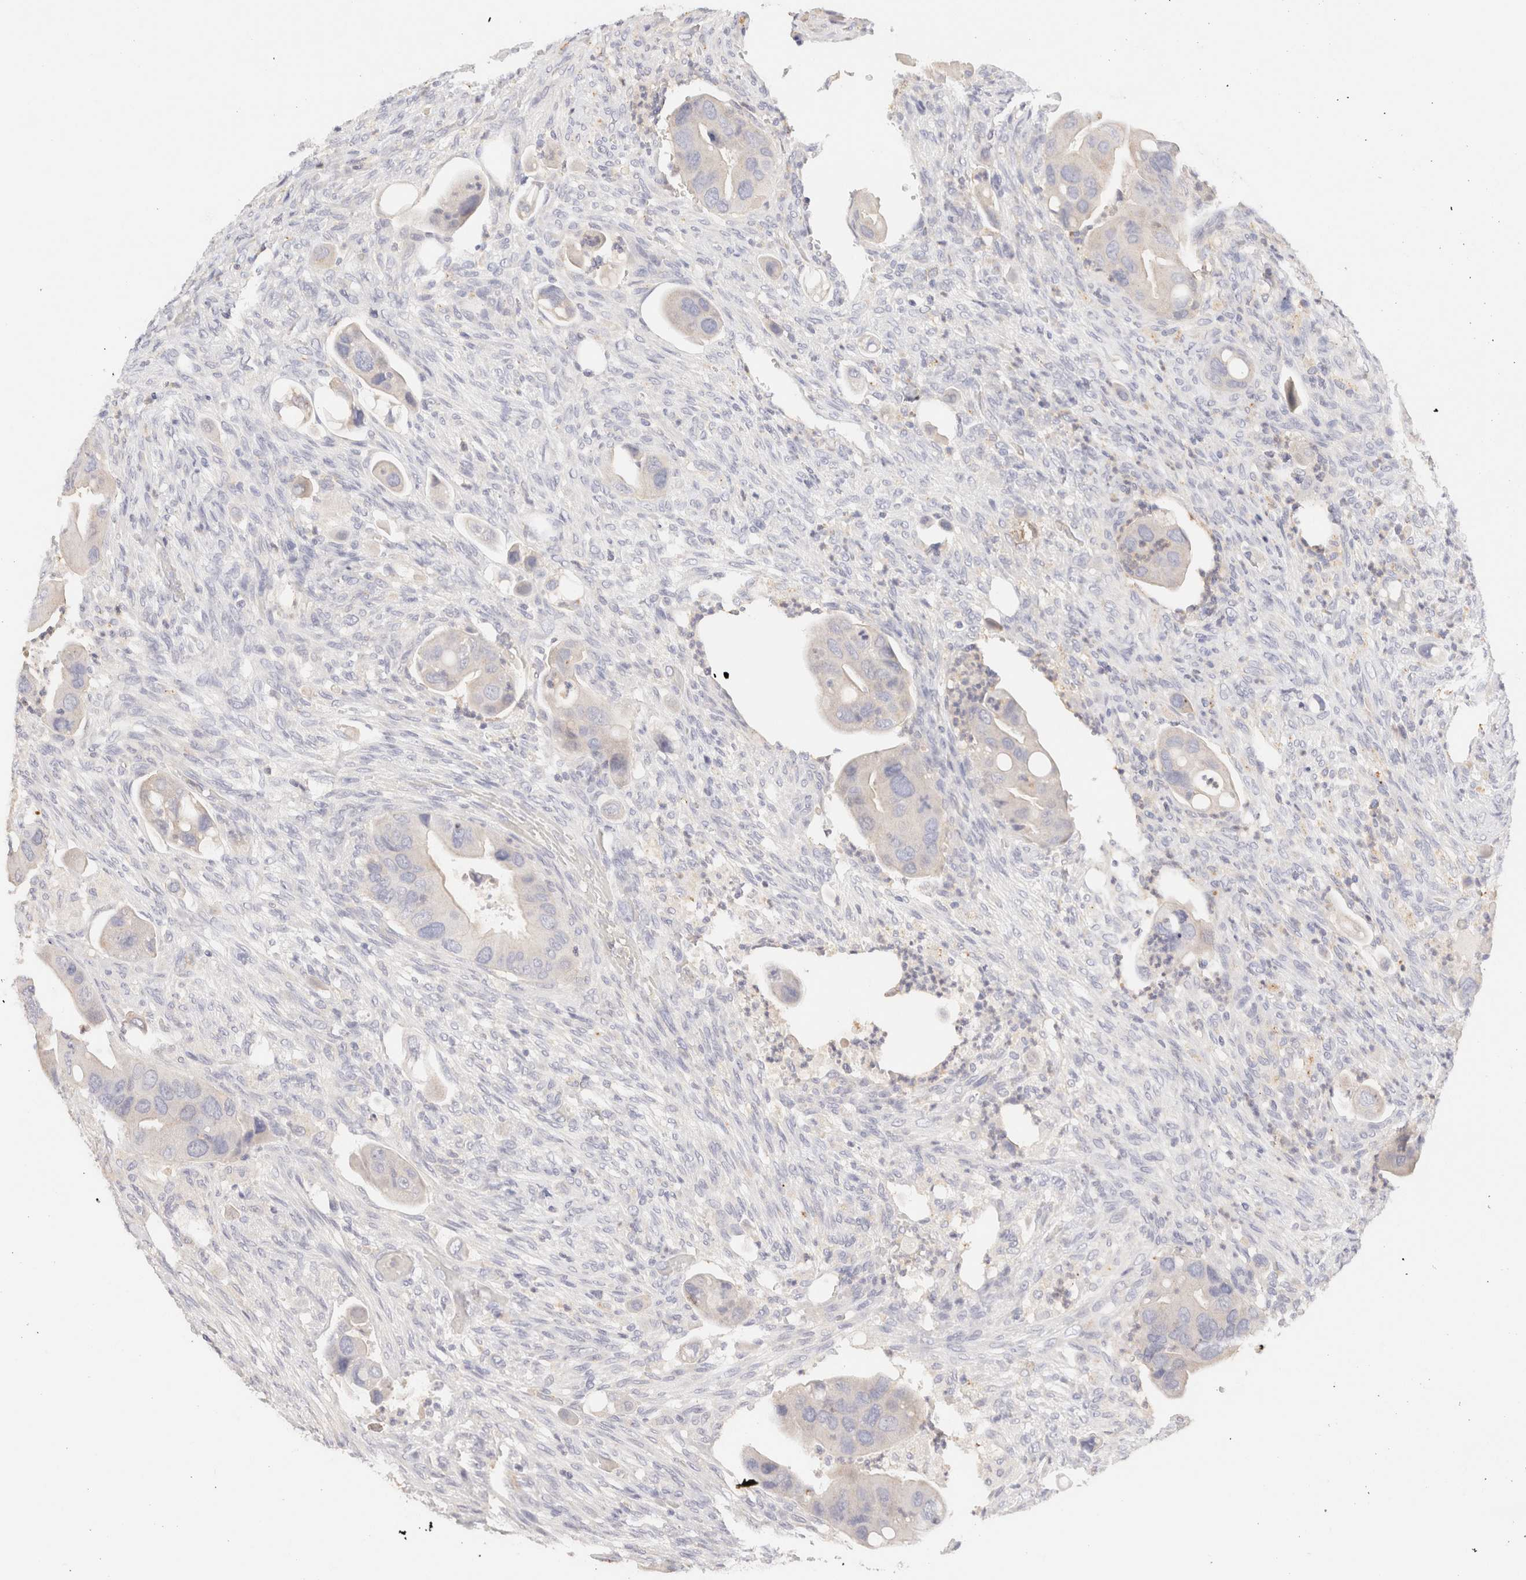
{"staining": {"intensity": "negative", "quantity": "none", "location": "none"}, "tissue": "colorectal cancer", "cell_type": "Tumor cells", "image_type": "cancer", "snomed": [{"axis": "morphology", "description": "Adenocarcinoma, NOS"}, {"axis": "topography", "description": "Rectum"}], "caption": "Tumor cells show no significant protein staining in colorectal cancer (adenocarcinoma).", "gene": "SCGB2A2", "patient": {"sex": "female", "age": 57}}